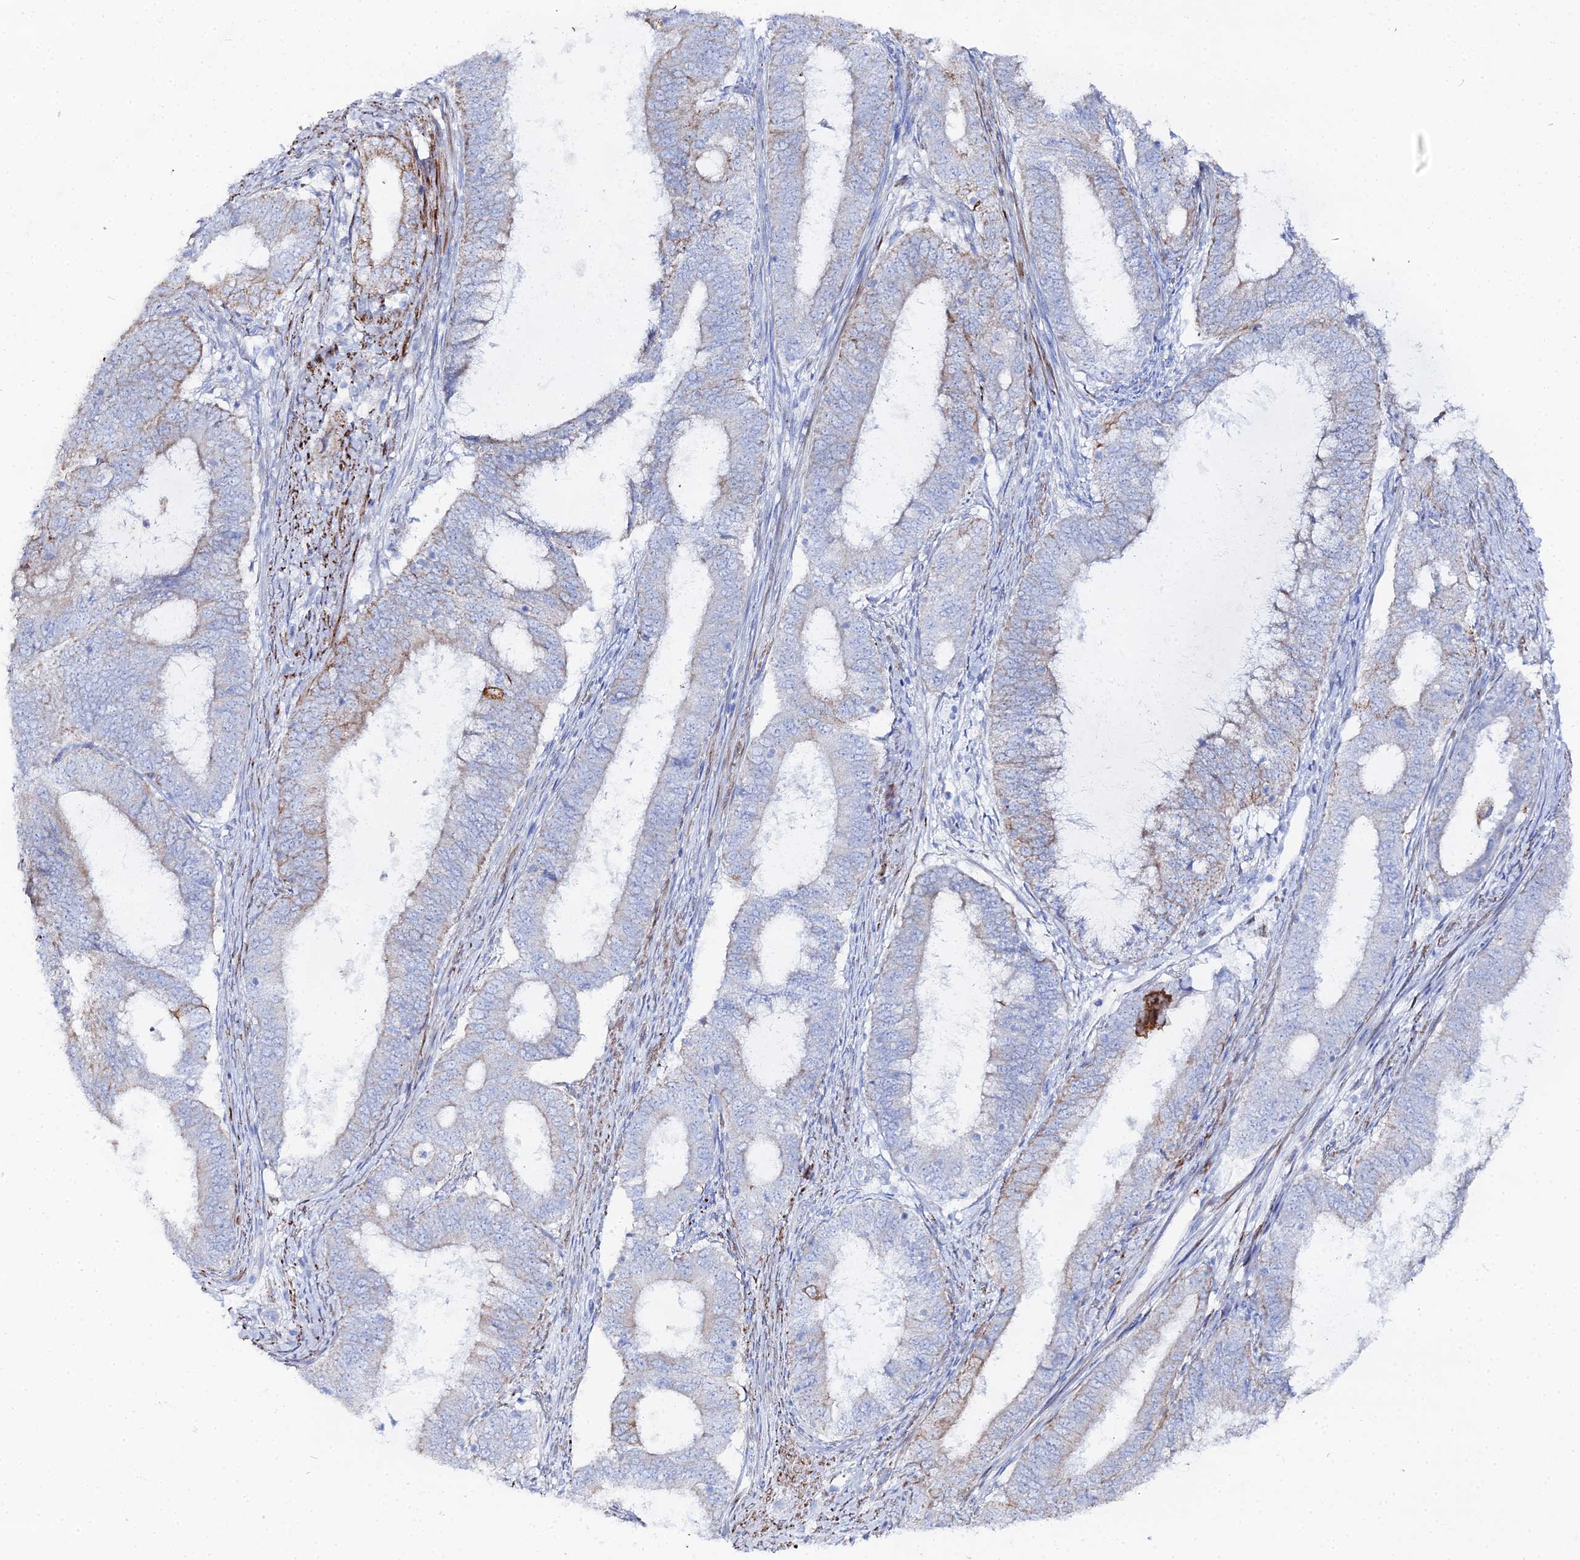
{"staining": {"intensity": "moderate", "quantity": "<25%", "location": "cytoplasmic/membranous"}, "tissue": "endometrial cancer", "cell_type": "Tumor cells", "image_type": "cancer", "snomed": [{"axis": "morphology", "description": "Adenocarcinoma, NOS"}, {"axis": "topography", "description": "Endometrium"}], "caption": "About <25% of tumor cells in endometrial cancer (adenocarcinoma) display moderate cytoplasmic/membranous protein staining as visualized by brown immunohistochemical staining.", "gene": "DHX34", "patient": {"sex": "female", "age": 51}}